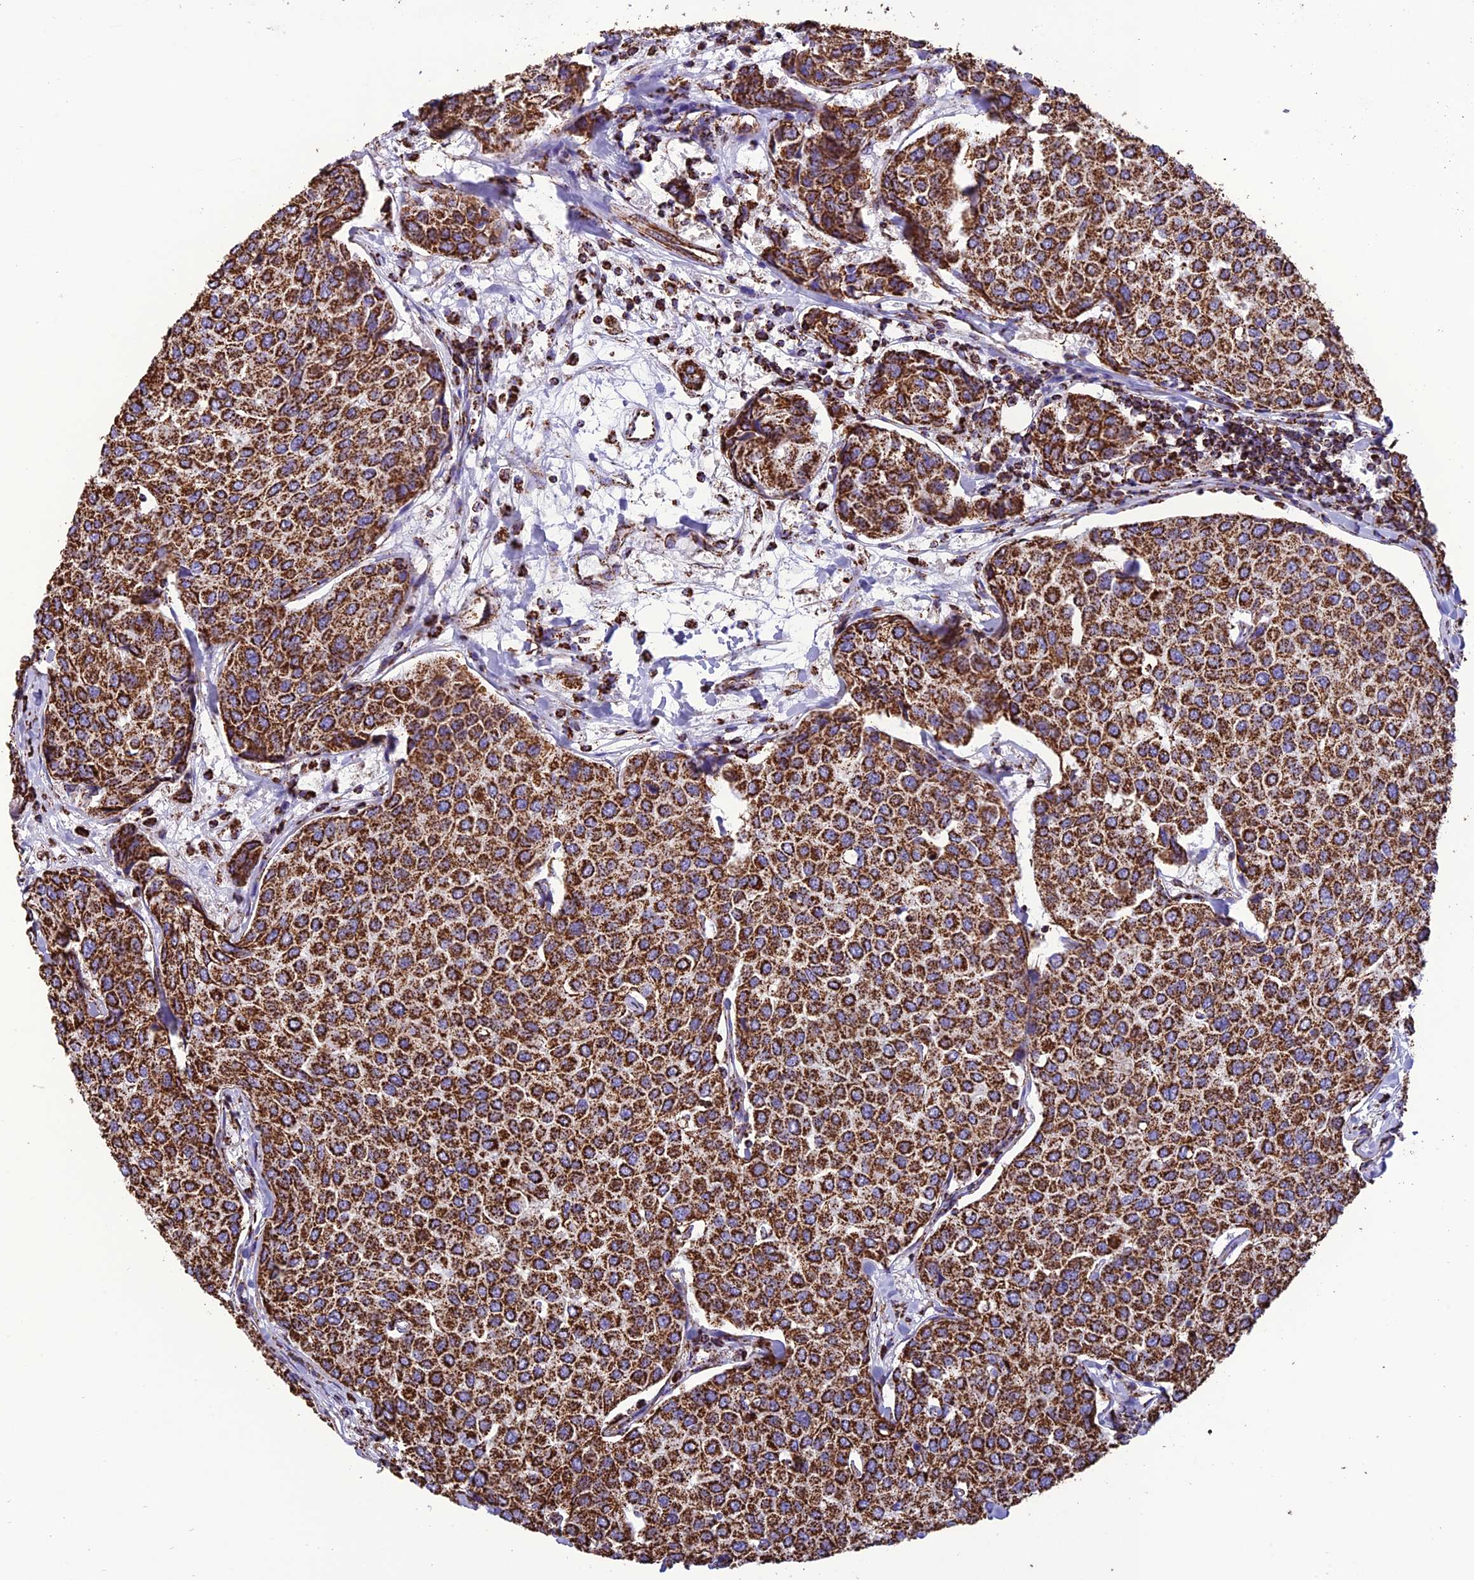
{"staining": {"intensity": "strong", "quantity": ">75%", "location": "cytoplasmic/membranous"}, "tissue": "breast cancer", "cell_type": "Tumor cells", "image_type": "cancer", "snomed": [{"axis": "morphology", "description": "Duct carcinoma"}, {"axis": "topography", "description": "Breast"}], "caption": "Immunohistochemical staining of human breast cancer shows high levels of strong cytoplasmic/membranous protein expression in approximately >75% of tumor cells. Nuclei are stained in blue.", "gene": "NDUFAF1", "patient": {"sex": "female", "age": 55}}